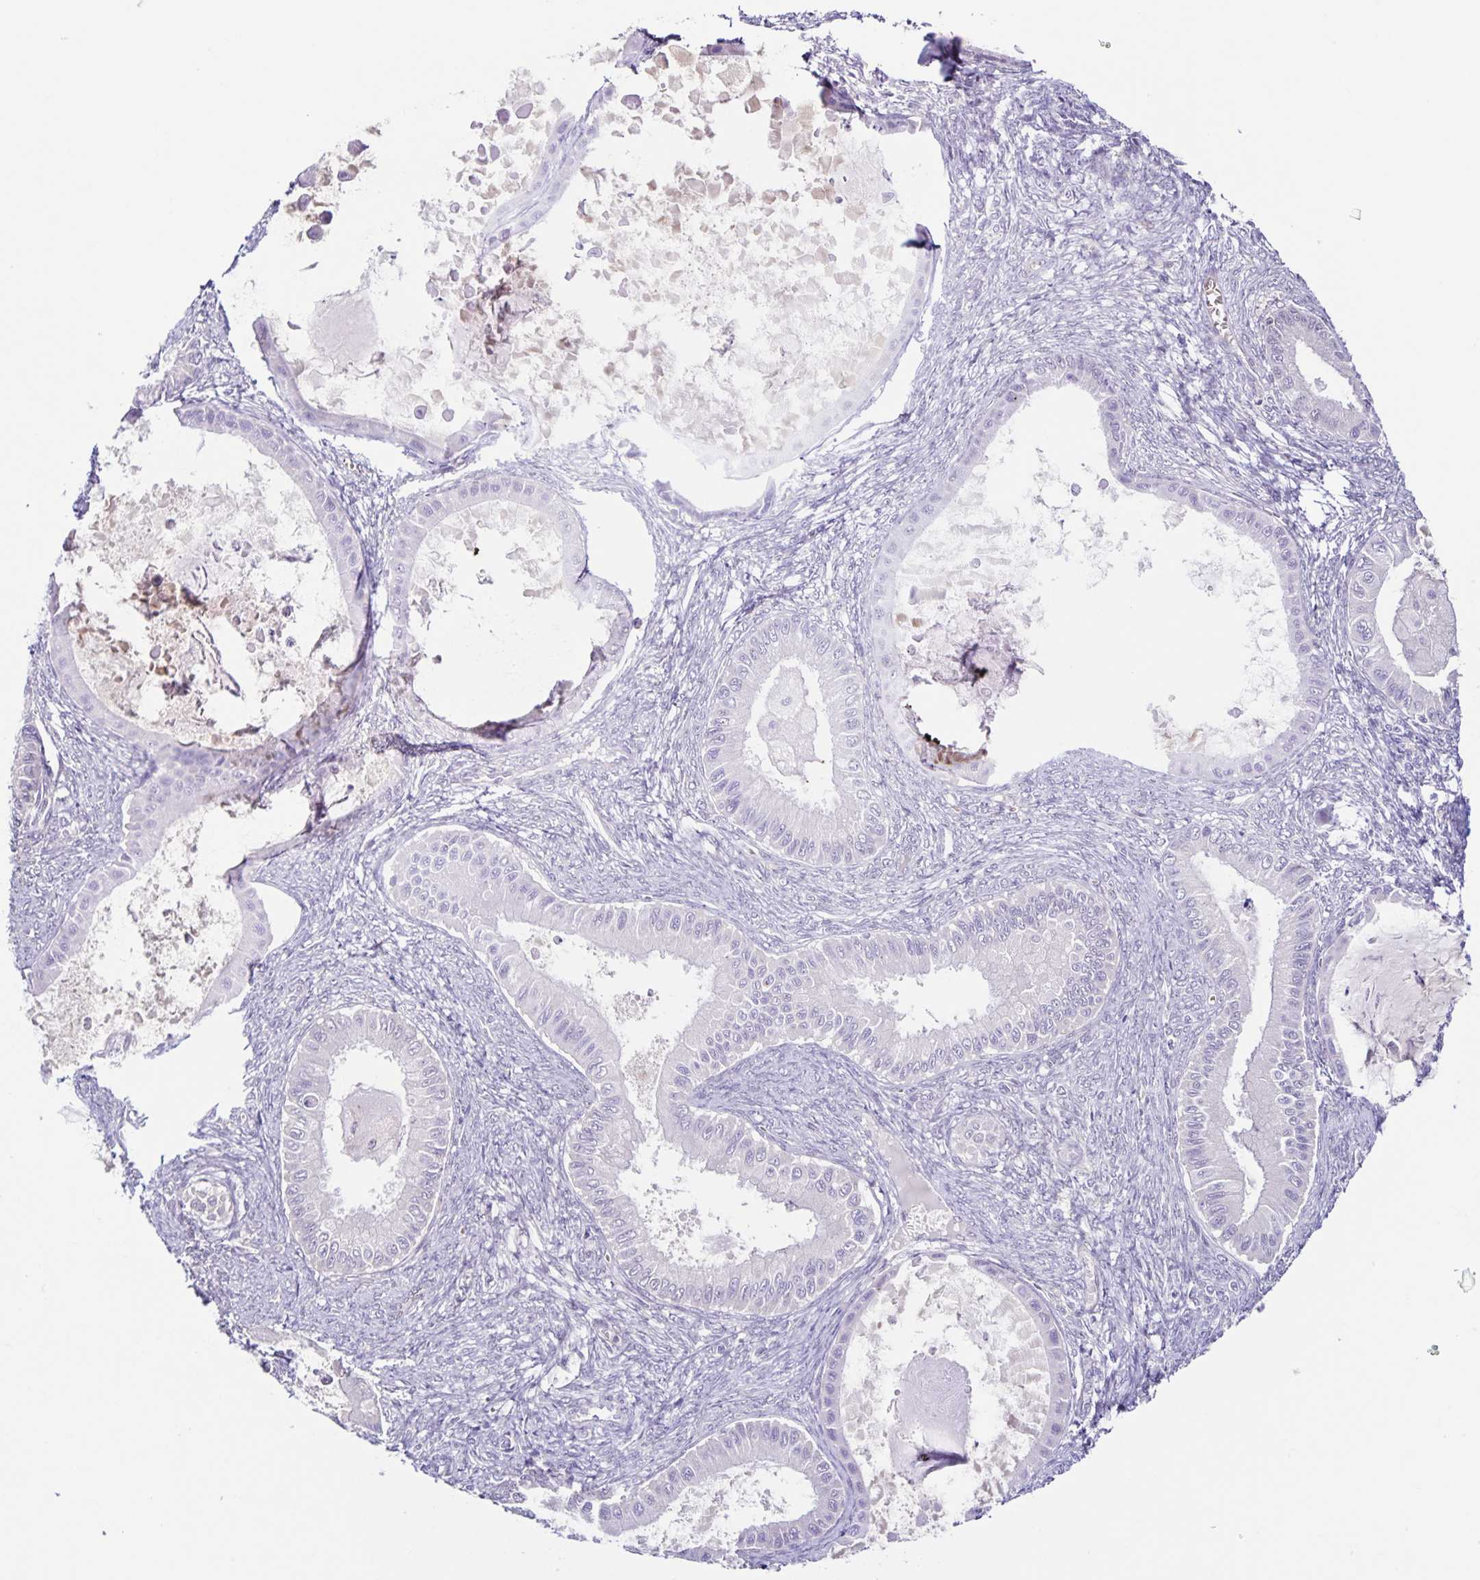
{"staining": {"intensity": "negative", "quantity": "none", "location": "none"}, "tissue": "ovarian cancer", "cell_type": "Tumor cells", "image_type": "cancer", "snomed": [{"axis": "morphology", "description": "Cystadenocarcinoma, mucinous, NOS"}, {"axis": "topography", "description": "Ovary"}], "caption": "This is a histopathology image of immunohistochemistry staining of ovarian cancer (mucinous cystadenocarcinoma), which shows no staining in tumor cells.", "gene": "STPG4", "patient": {"sex": "female", "age": 64}}